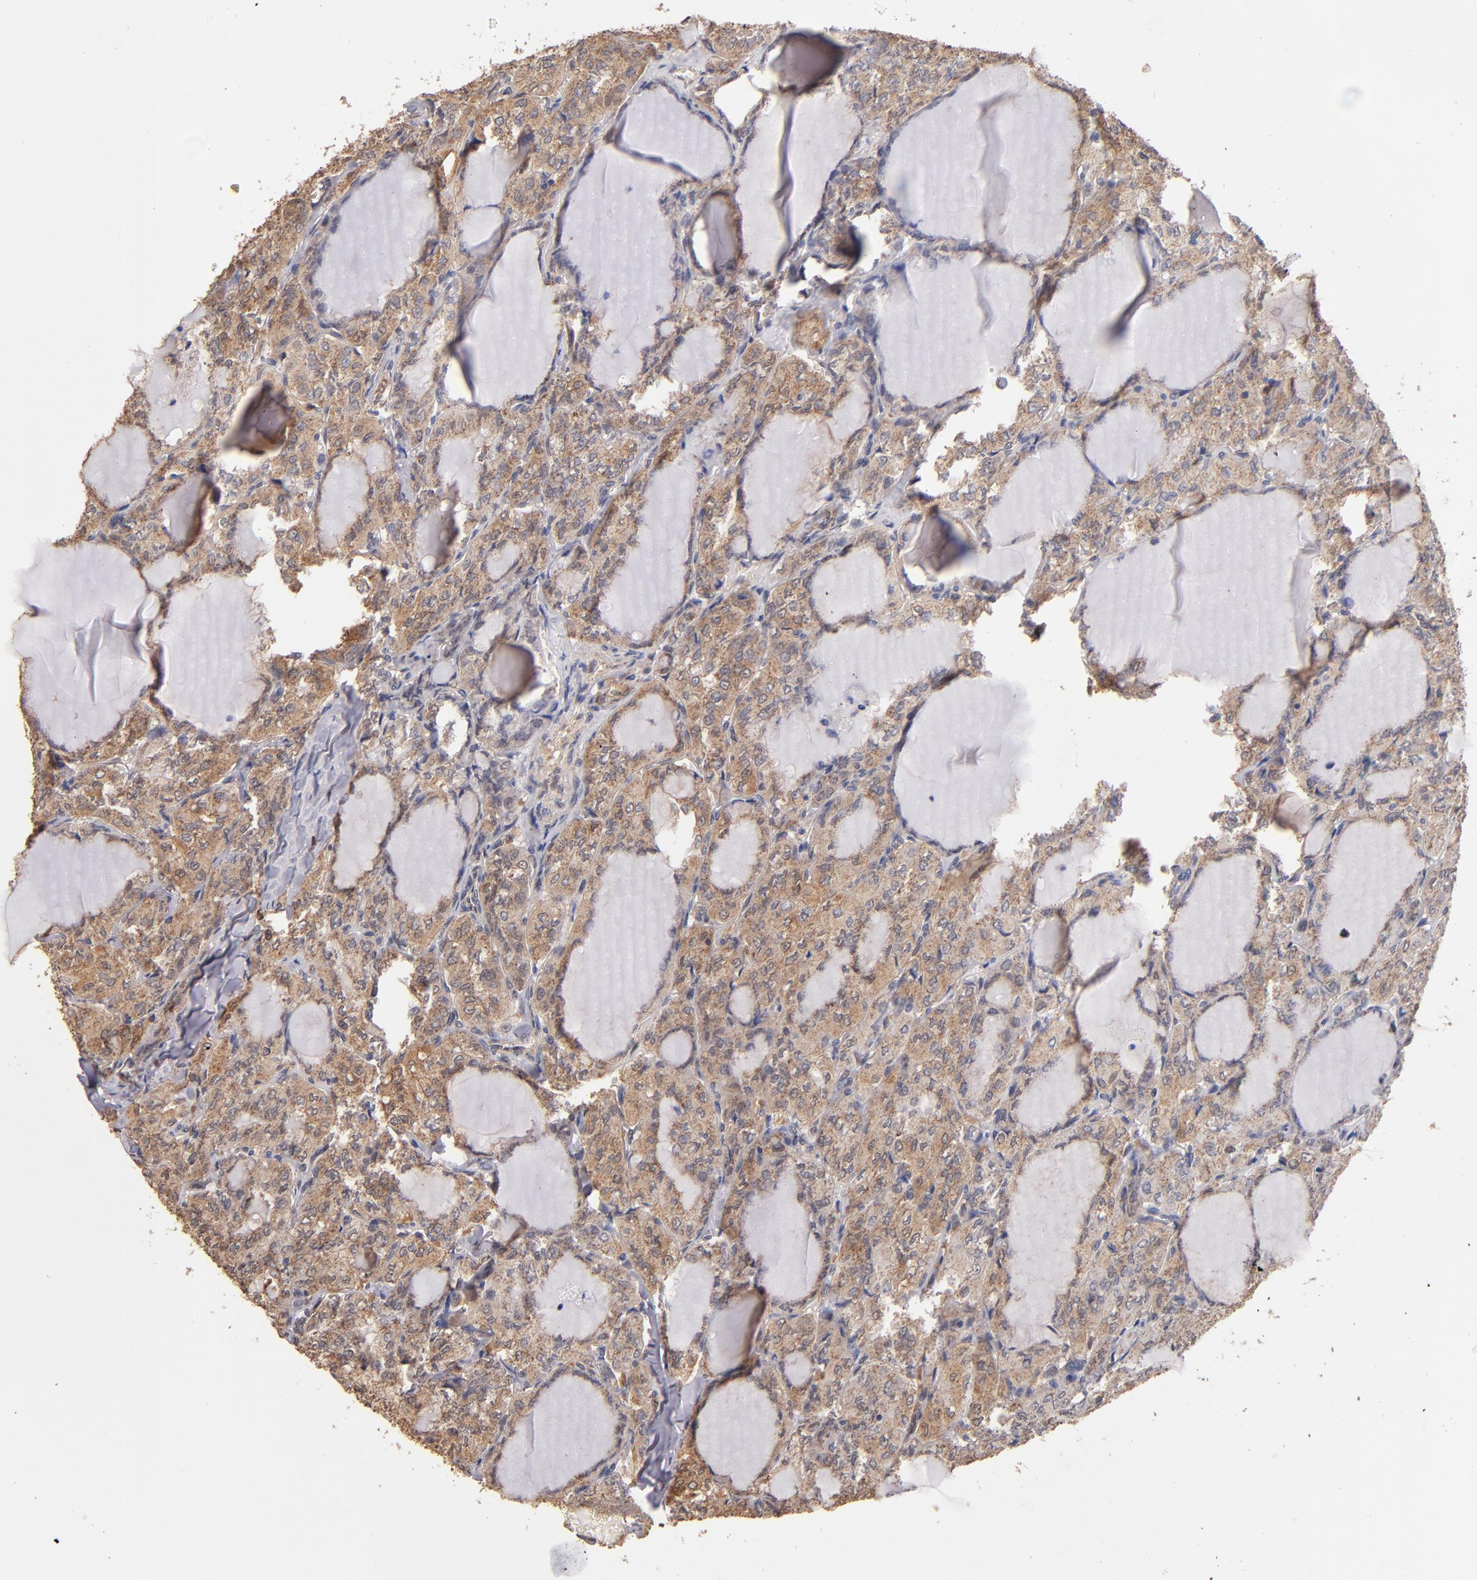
{"staining": {"intensity": "moderate", "quantity": ">75%", "location": "cytoplasmic/membranous"}, "tissue": "thyroid cancer", "cell_type": "Tumor cells", "image_type": "cancer", "snomed": [{"axis": "morphology", "description": "Papillary adenocarcinoma, NOS"}, {"axis": "topography", "description": "Thyroid gland"}], "caption": "A brown stain labels moderate cytoplasmic/membranous expression of a protein in thyroid papillary adenocarcinoma tumor cells. Immunohistochemistry stains the protein of interest in brown and the nuclei are stained blue.", "gene": "RO60", "patient": {"sex": "male", "age": 20}}